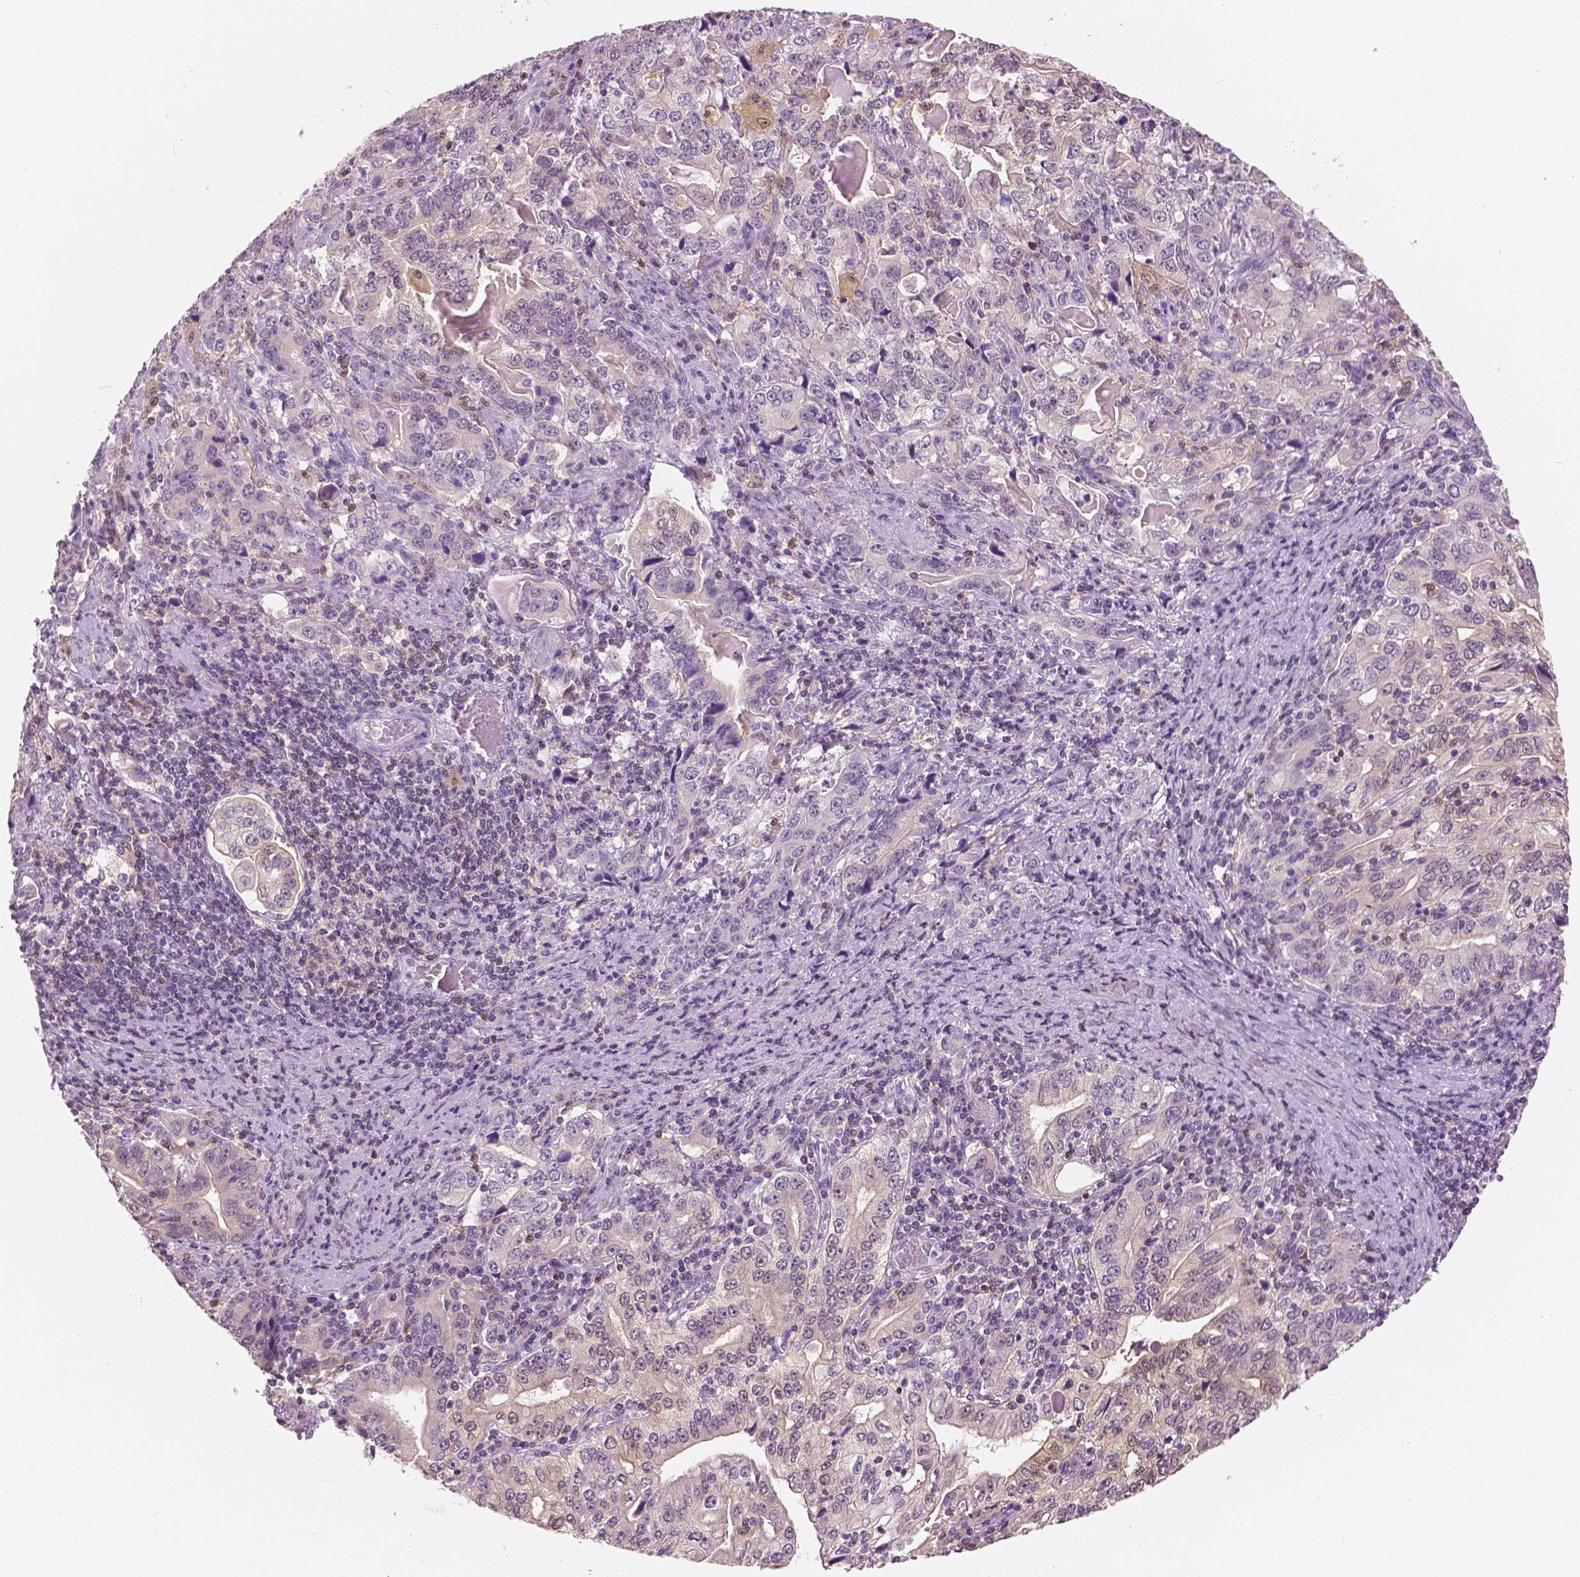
{"staining": {"intensity": "negative", "quantity": "none", "location": "none"}, "tissue": "stomach cancer", "cell_type": "Tumor cells", "image_type": "cancer", "snomed": [{"axis": "morphology", "description": "Adenocarcinoma, NOS"}, {"axis": "topography", "description": "Stomach, lower"}], "caption": "Protein analysis of stomach adenocarcinoma displays no significant positivity in tumor cells.", "gene": "GALM", "patient": {"sex": "female", "age": 72}}